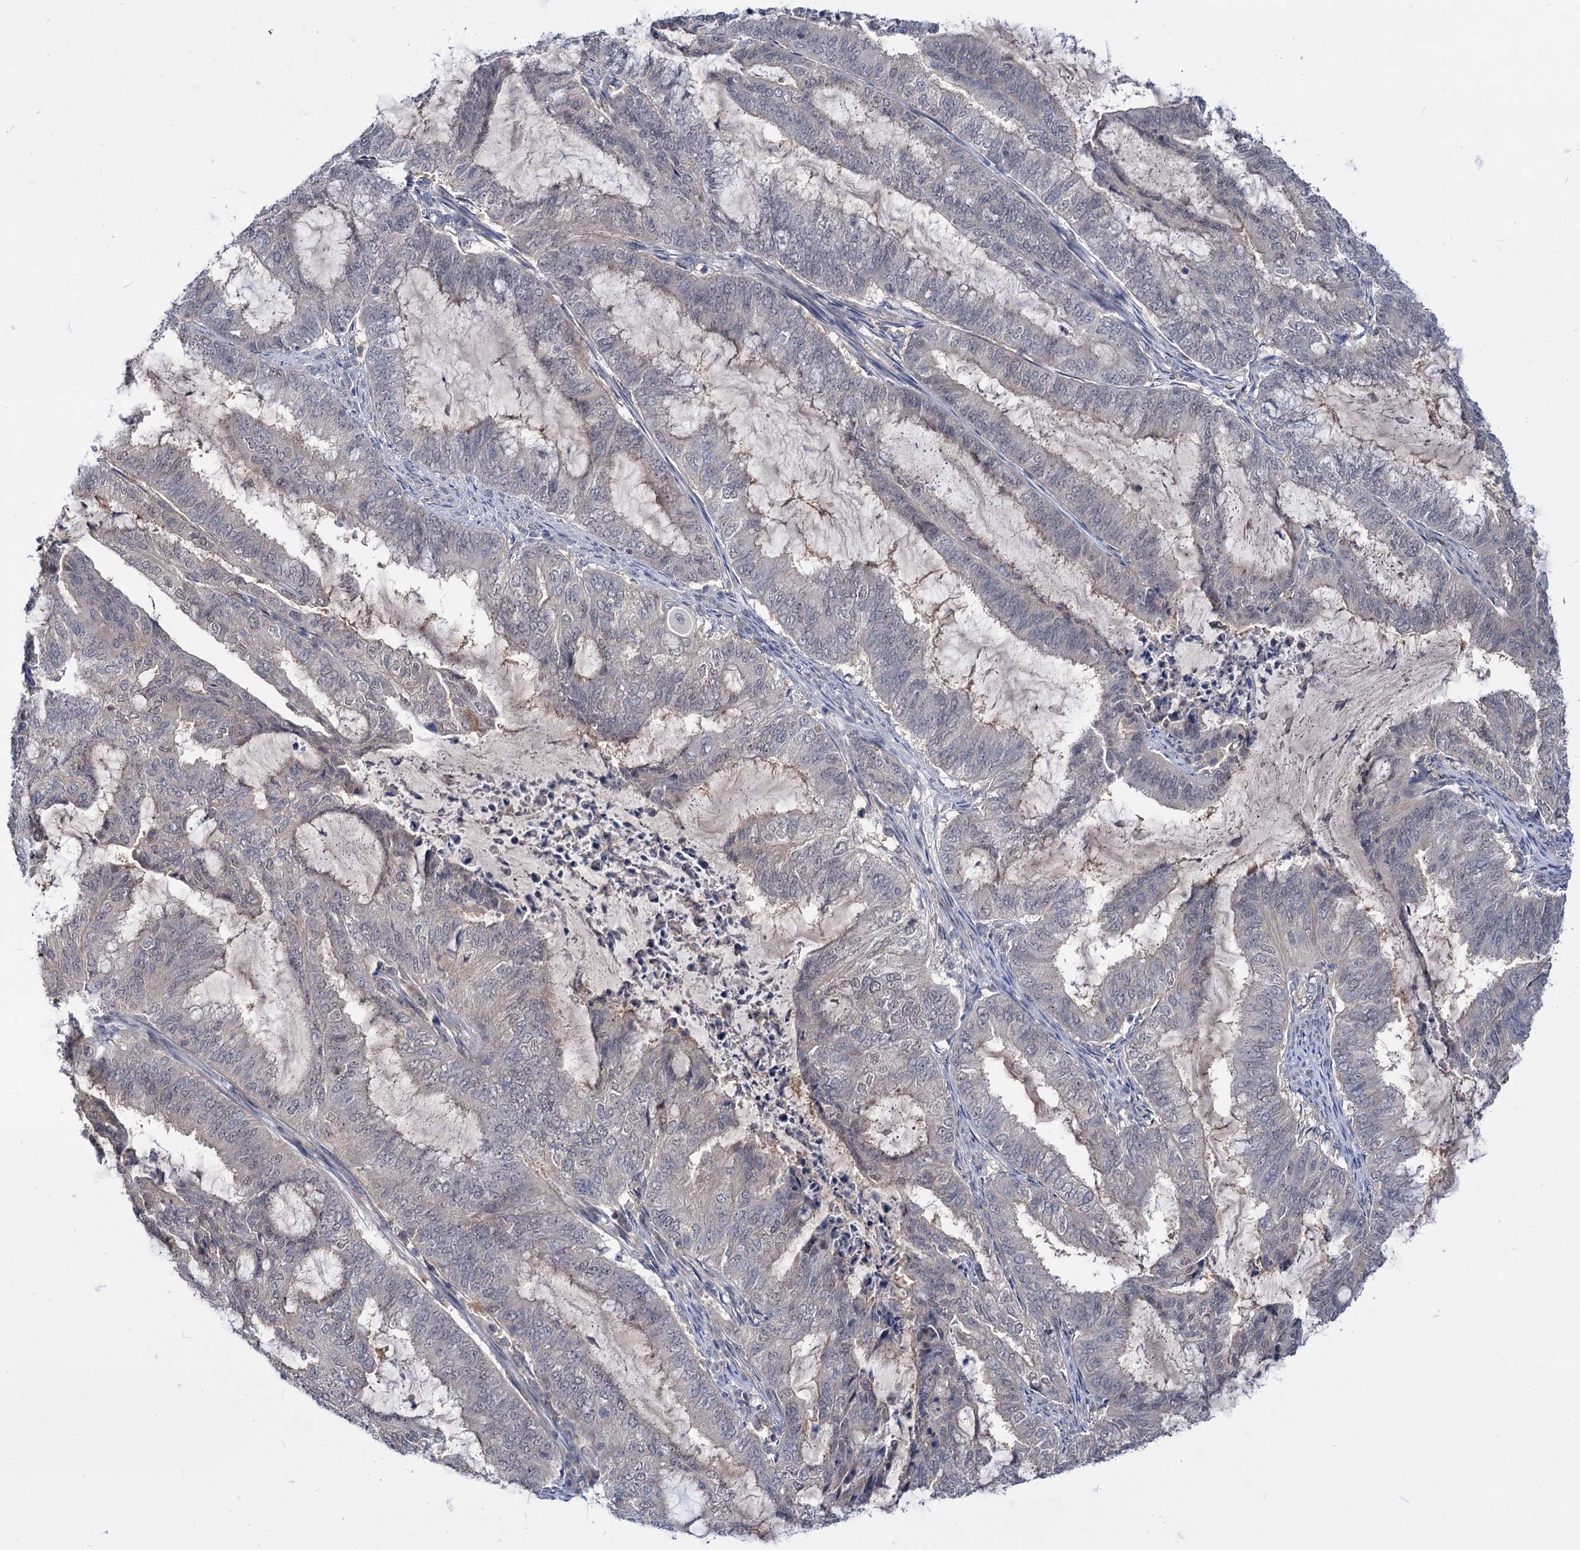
{"staining": {"intensity": "negative", "quantity": "none", "location": "none"}, "tissue": "endometrial cancer", "cell_type": "Tumor cells", "image_type": "cancer", "snomed": [{"axis": "morphology", "description": "Adenocarcinoma, NOS"}, {"axis": "topography", "description": "Endometrium"}], "caption": "Immunohistochemical staining of endometrial adenocarcinoma exhibits no significant positivity in tumor cells. Nuclei are stained in blue.", "gene": "NEK10", "patient": {"sex": "female", "age": 51}}